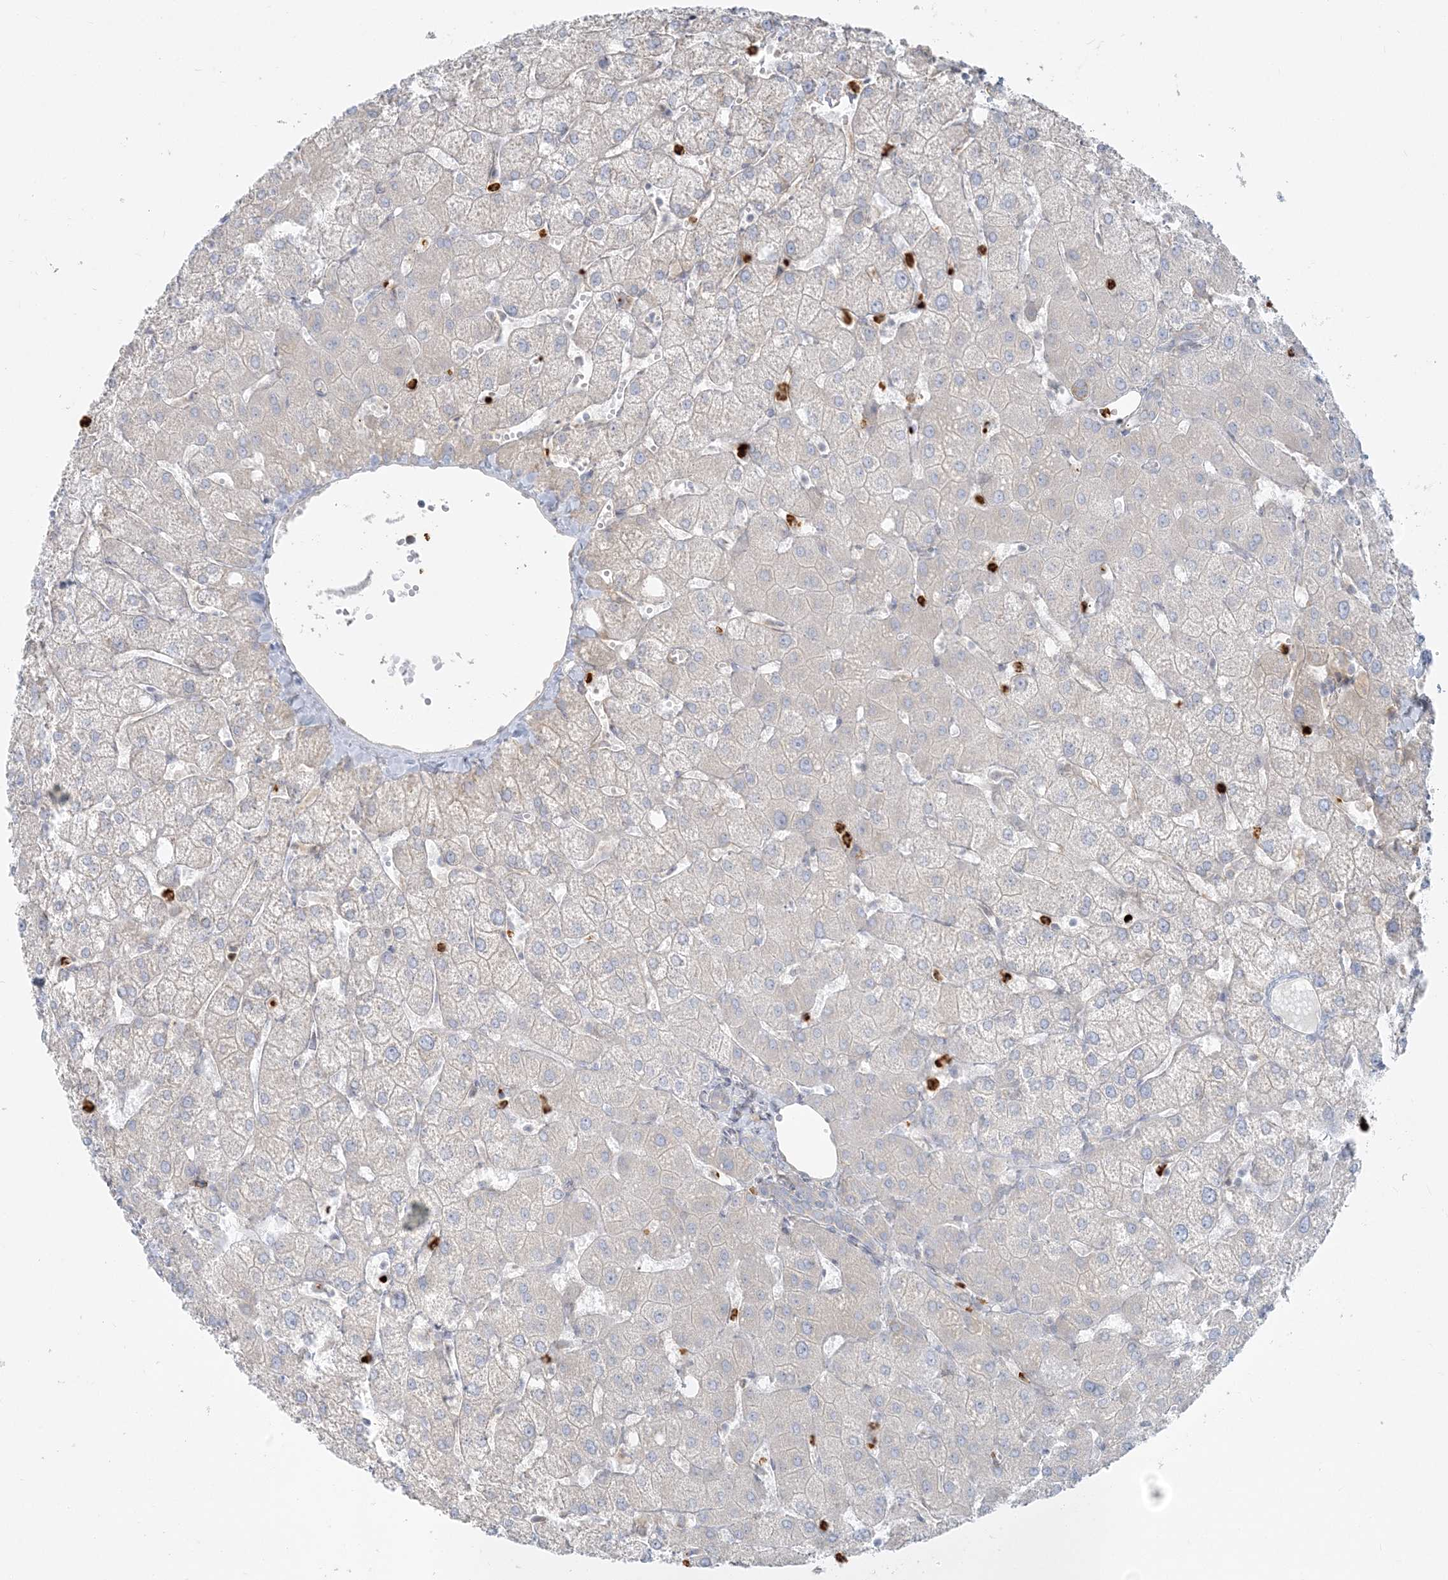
{"staining": {"intensity": "negative", "quantity": "none", "location": "none"}, "tissue": "liver", "cell_type": "Cholangiocytes", "image_type": "normal", "snomed": [{"axis": "morphology", "description": "Normal tissue, NOS"}, {"axis": "topography", "description": "Liver"}], "caption": "IHC micrograph of benign liver: human liver stained with DAB shows no significant protein staining in cholangiocytes. Nuclei are stained in blue.", "gene": "CCNJ", "patient": {"sex": "female", "age": 54}}